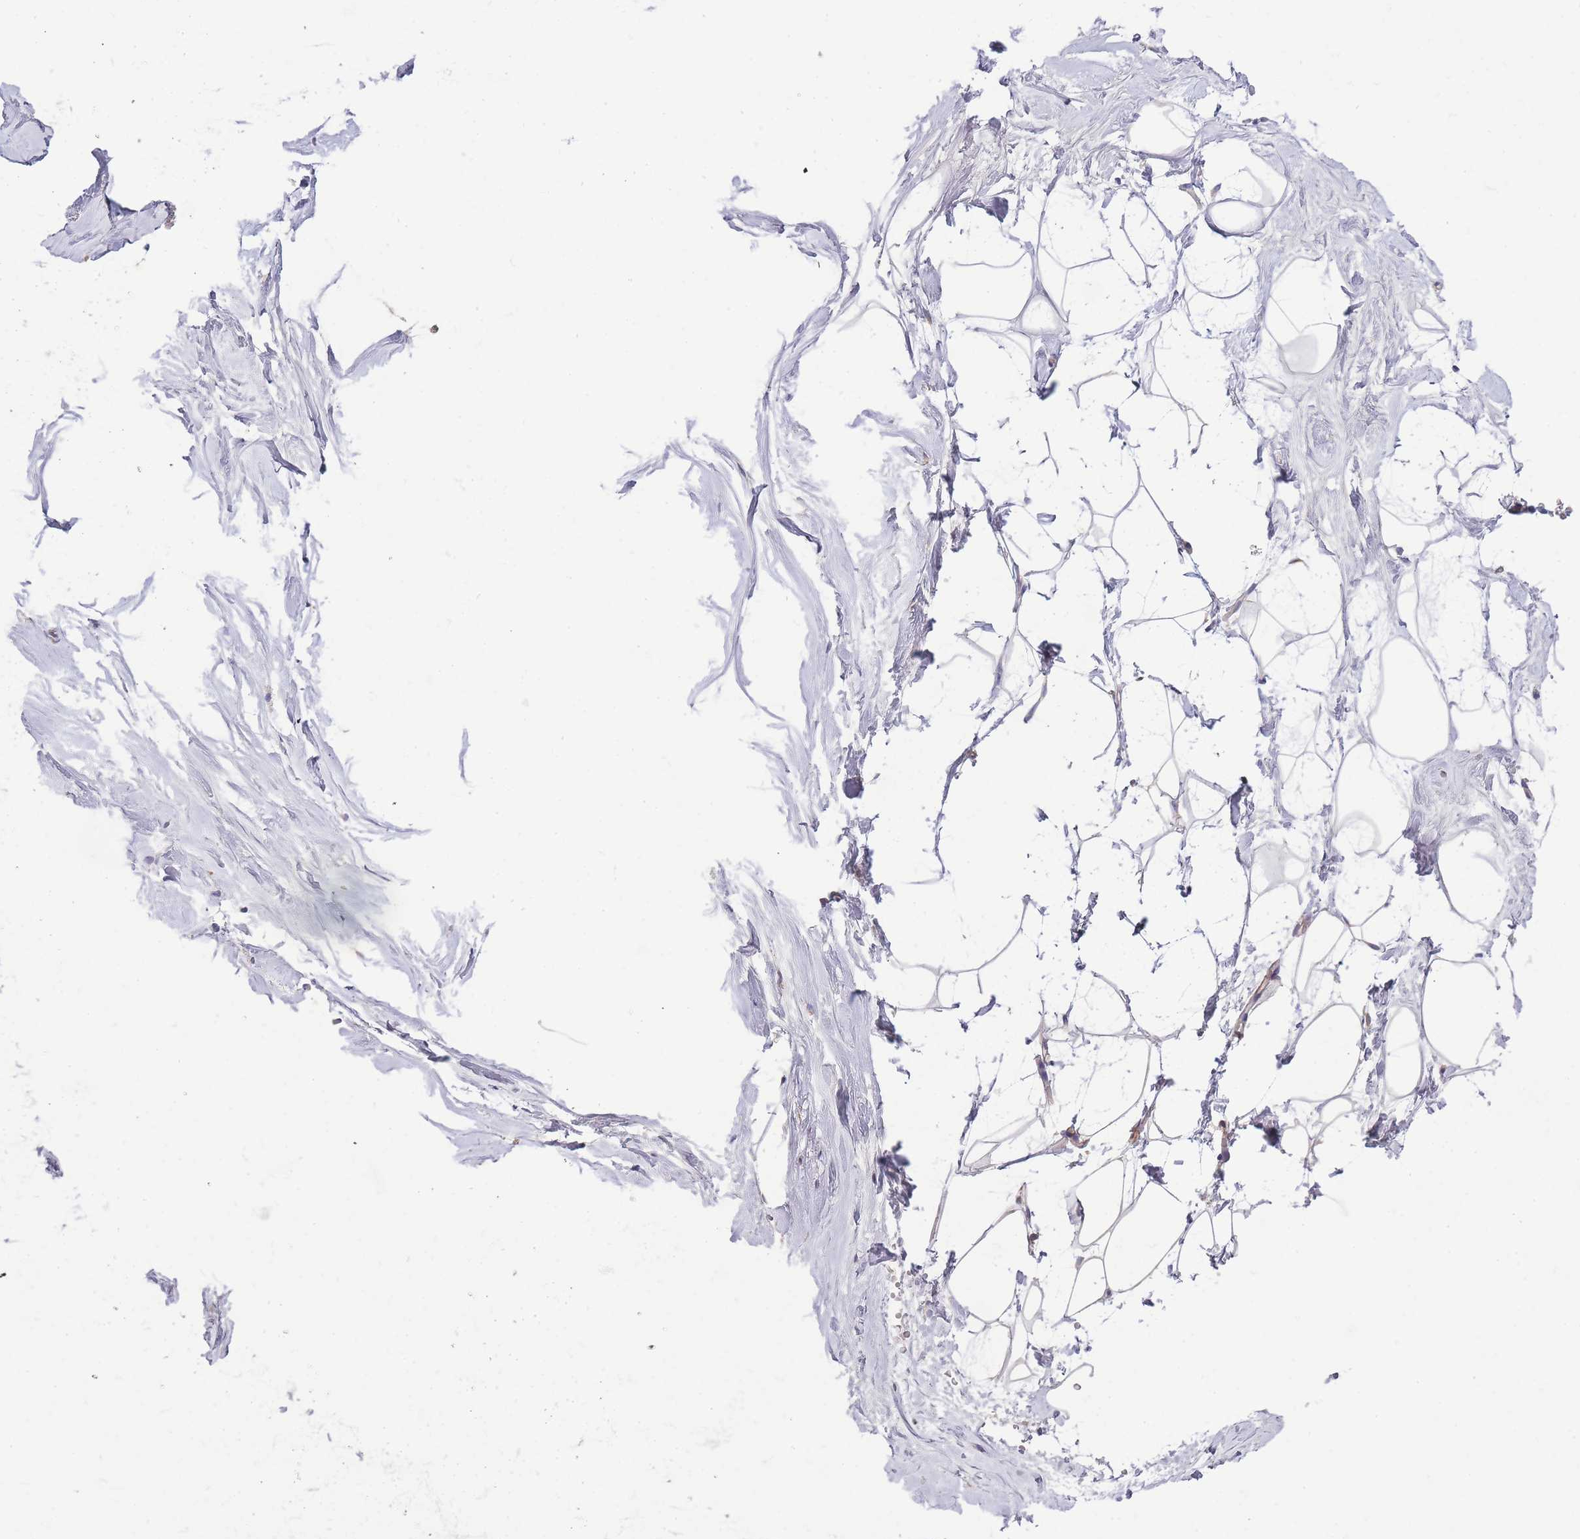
{"staining": {"intensity": "negative", "quantity": "none", "location": "none"}, "tissue": "breast", "cell_type": "Adipocytes", "image_type": "normal", "snomed": [{"axis": "morphology", "description": "Normal tissue, NOS"}, {"axis": "morphology", "description": "Adenoma, NOS"}, {"axis": "topography", "description": "Breast"}], "caption": "The photomicrograph exhibits no staining of adipocytes in benign breast. The staining was performed using DAB (3,3'-diaminobenzidine) to visualize the protein expression in brown, while the nuclei were stained in blue with hematoxylin (Magnification: 20x).", "gene": "BEX1", "patient": {"sex": "female", "age": 23}}